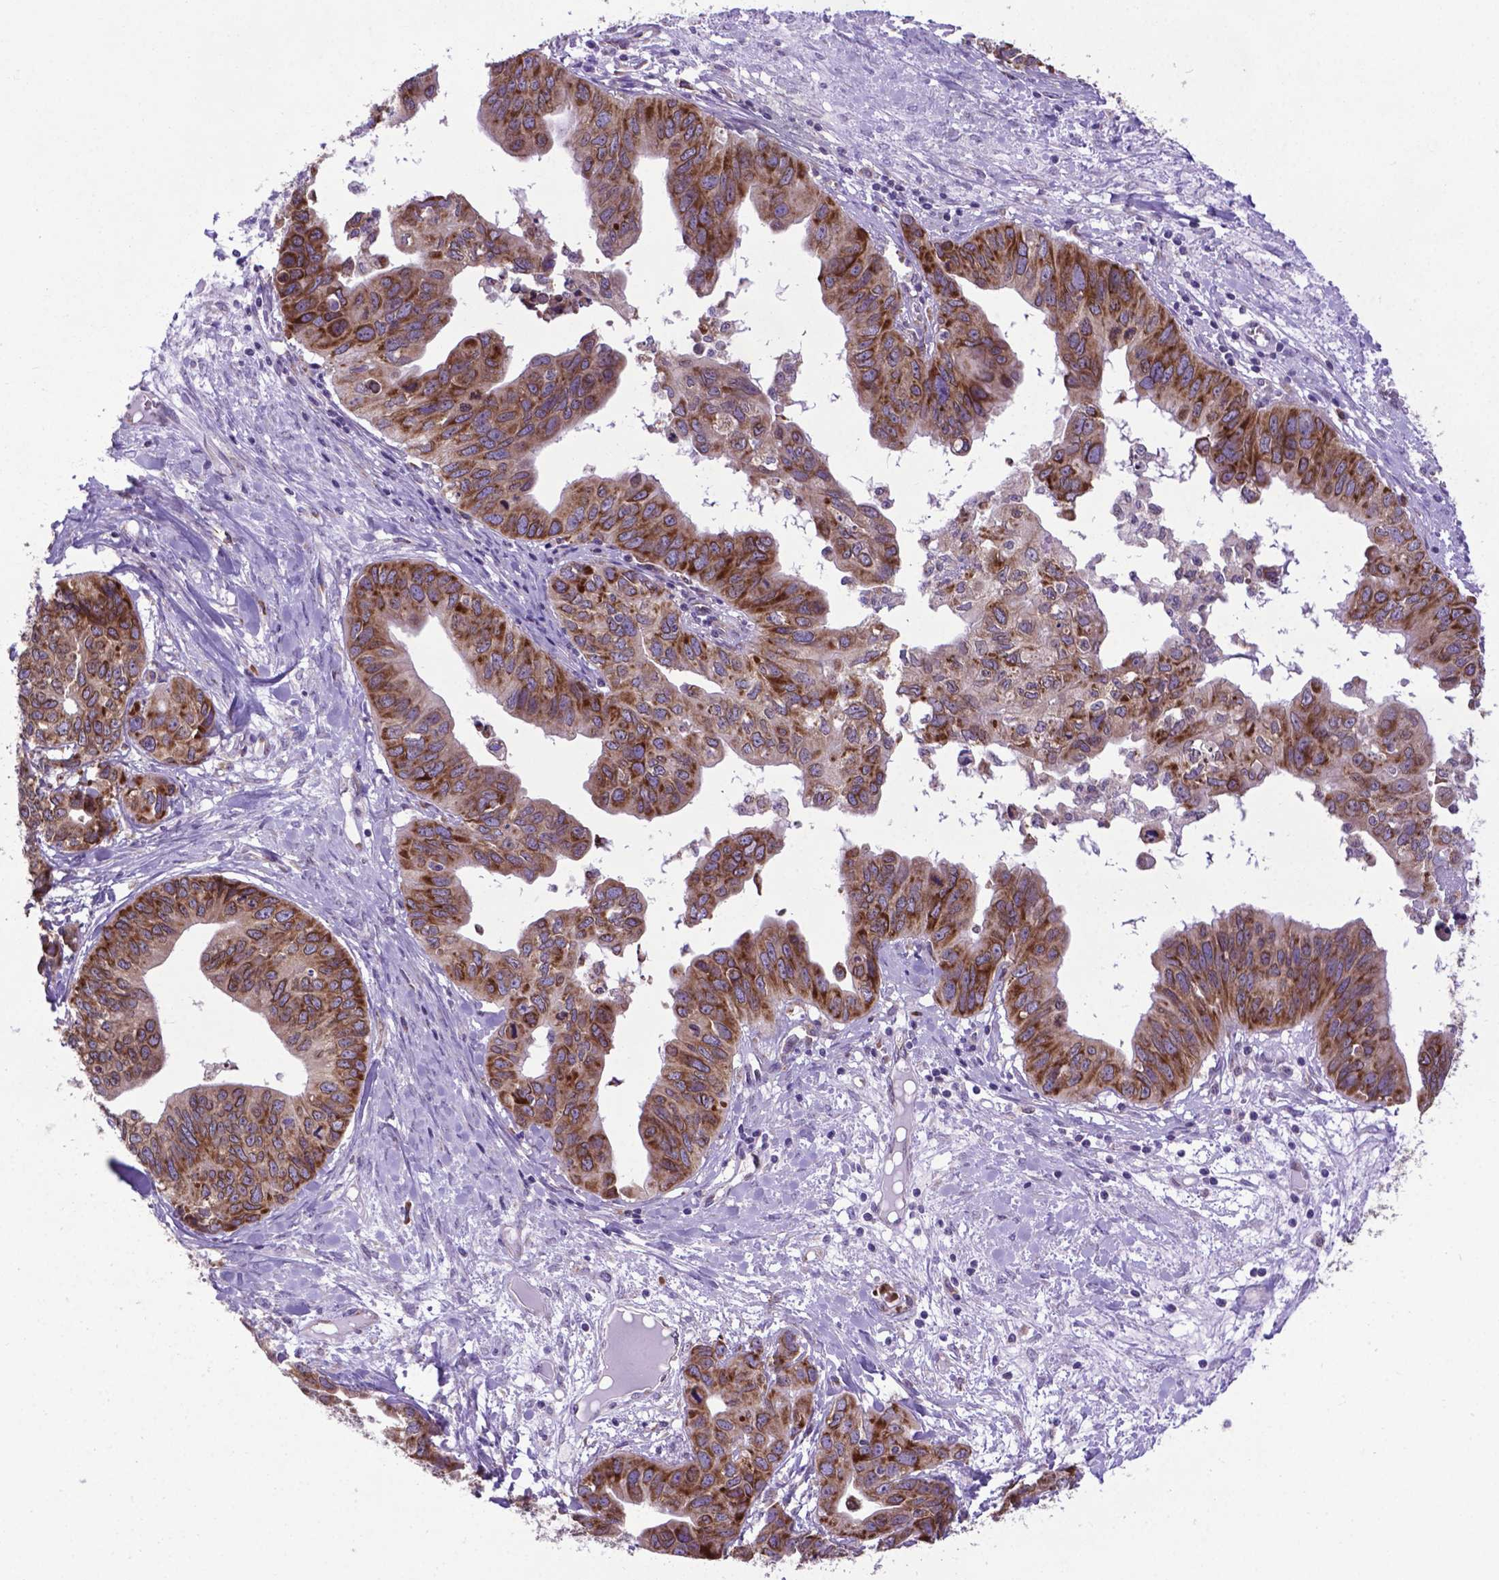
{"staining": {"intensity": "moderate", "quantity": ">75%", "location": "cytoplasmic/membranous"}, "tissue": "ovarian cancer", "cell_type": "Tumor cells", "image_type": "cancer", "snomed": [{"axis": "morphology", "description": "Cystadenocarcinoma, mucinous, NOS"}, {"axis": "topography", "description": "Ovary"}], "caption": "Protein expression analysis of human ovarian cancer reveals moderate cytoplasmic/membranous staining in approximately >75% of tumor cells. (DAB (3,3'-diaminobenzidine) = brown stain, brightfield microscopy at high magnification).", "gene": "WDR83OS", "patient": {"sex": "female", "age": 76}}